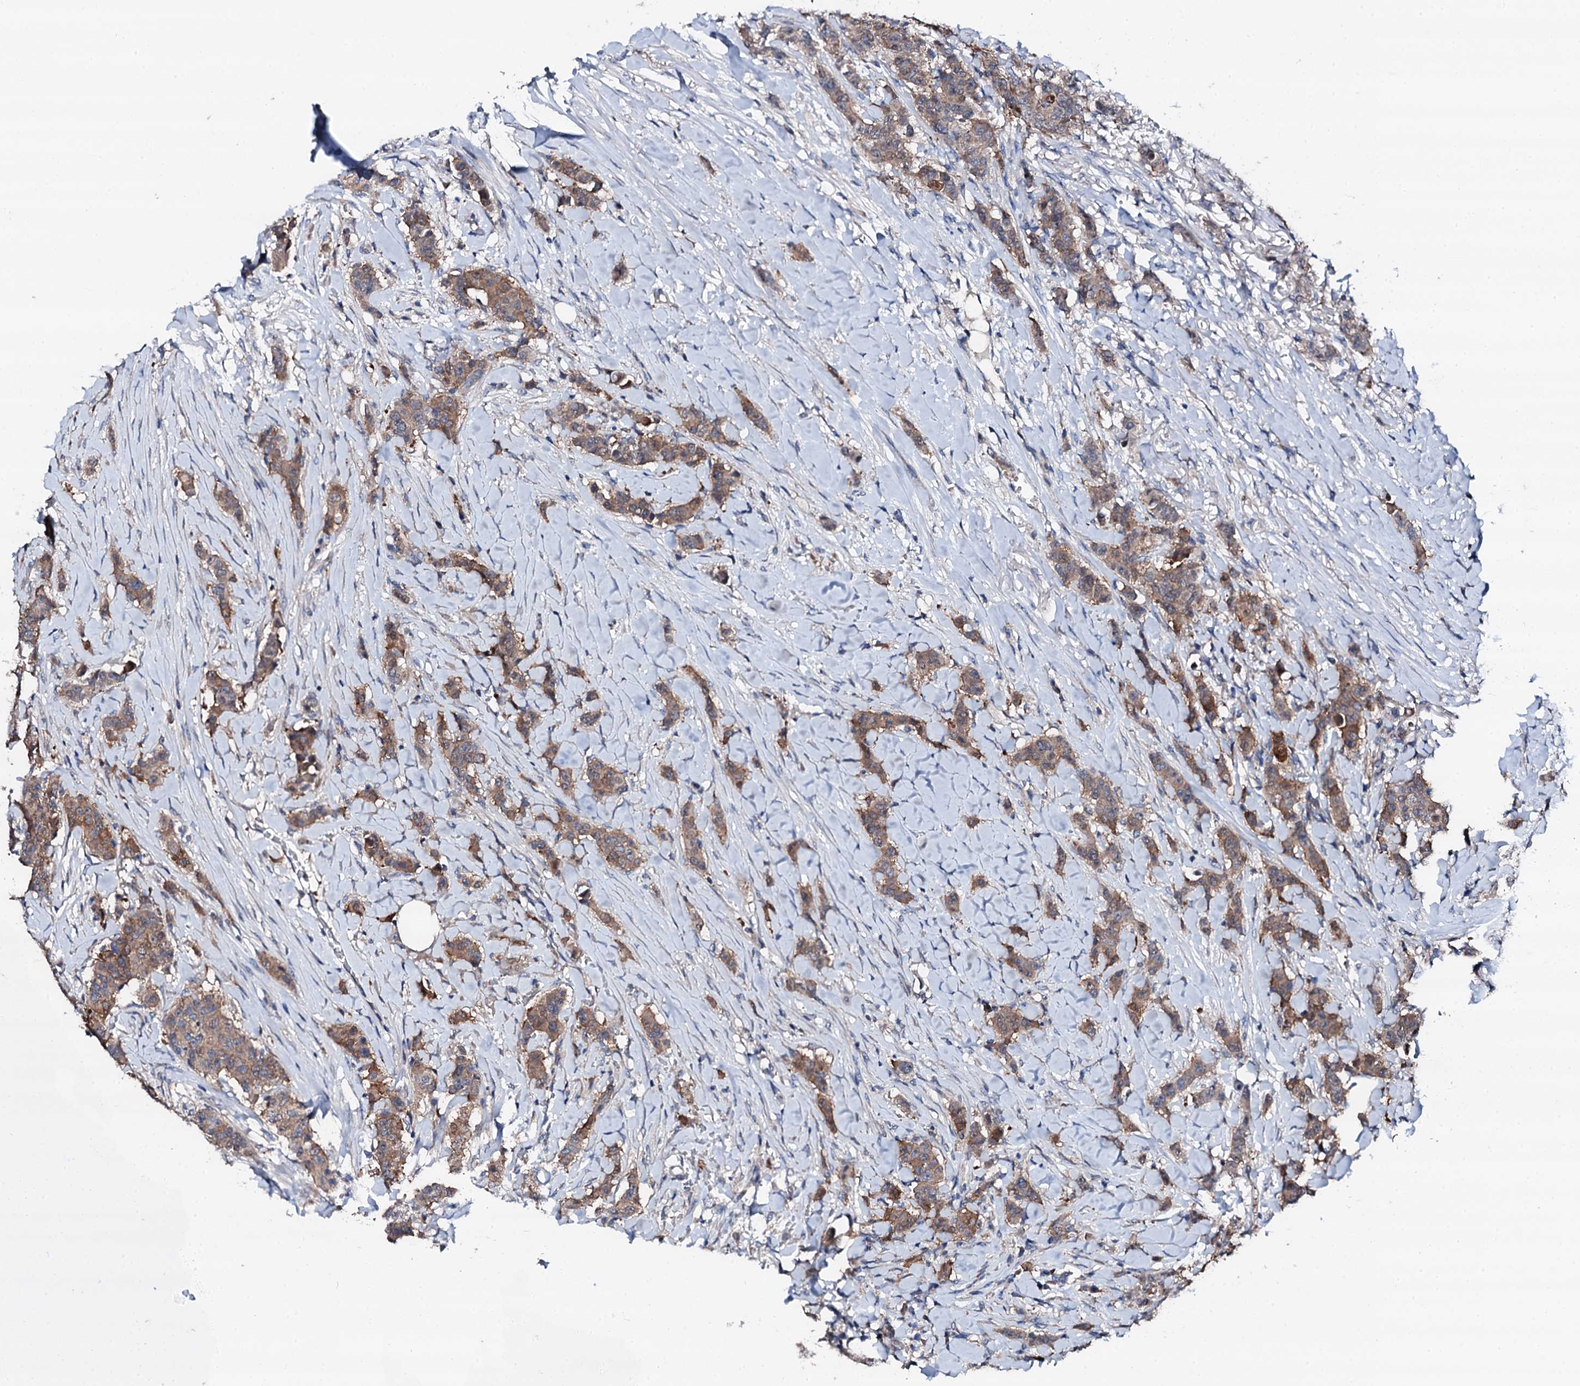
{"staining": {"intensity": "moderate", "quantity": ">75%", "location": "cytoplasmic/membranous"}, "tissue": "breast cancer", "cell_type": "Tumor cells", "image_type": "cancer", "snomed": [{"axis": "morphology", "description": "Duct carcinoma"}, {"axis": "topography", "description": "Breast"}], "caption": "Intraductal carcinoma (breast) stained with DAB (3,3'-diaminobenzidine) immunohistochemistry (IHC) reveals medium levels of moderate cytoplasmic/membranous staining in about >75% of tumor cells.", "gene": "TRAFD1", "patient": {"sex": "female", "age": 40}}